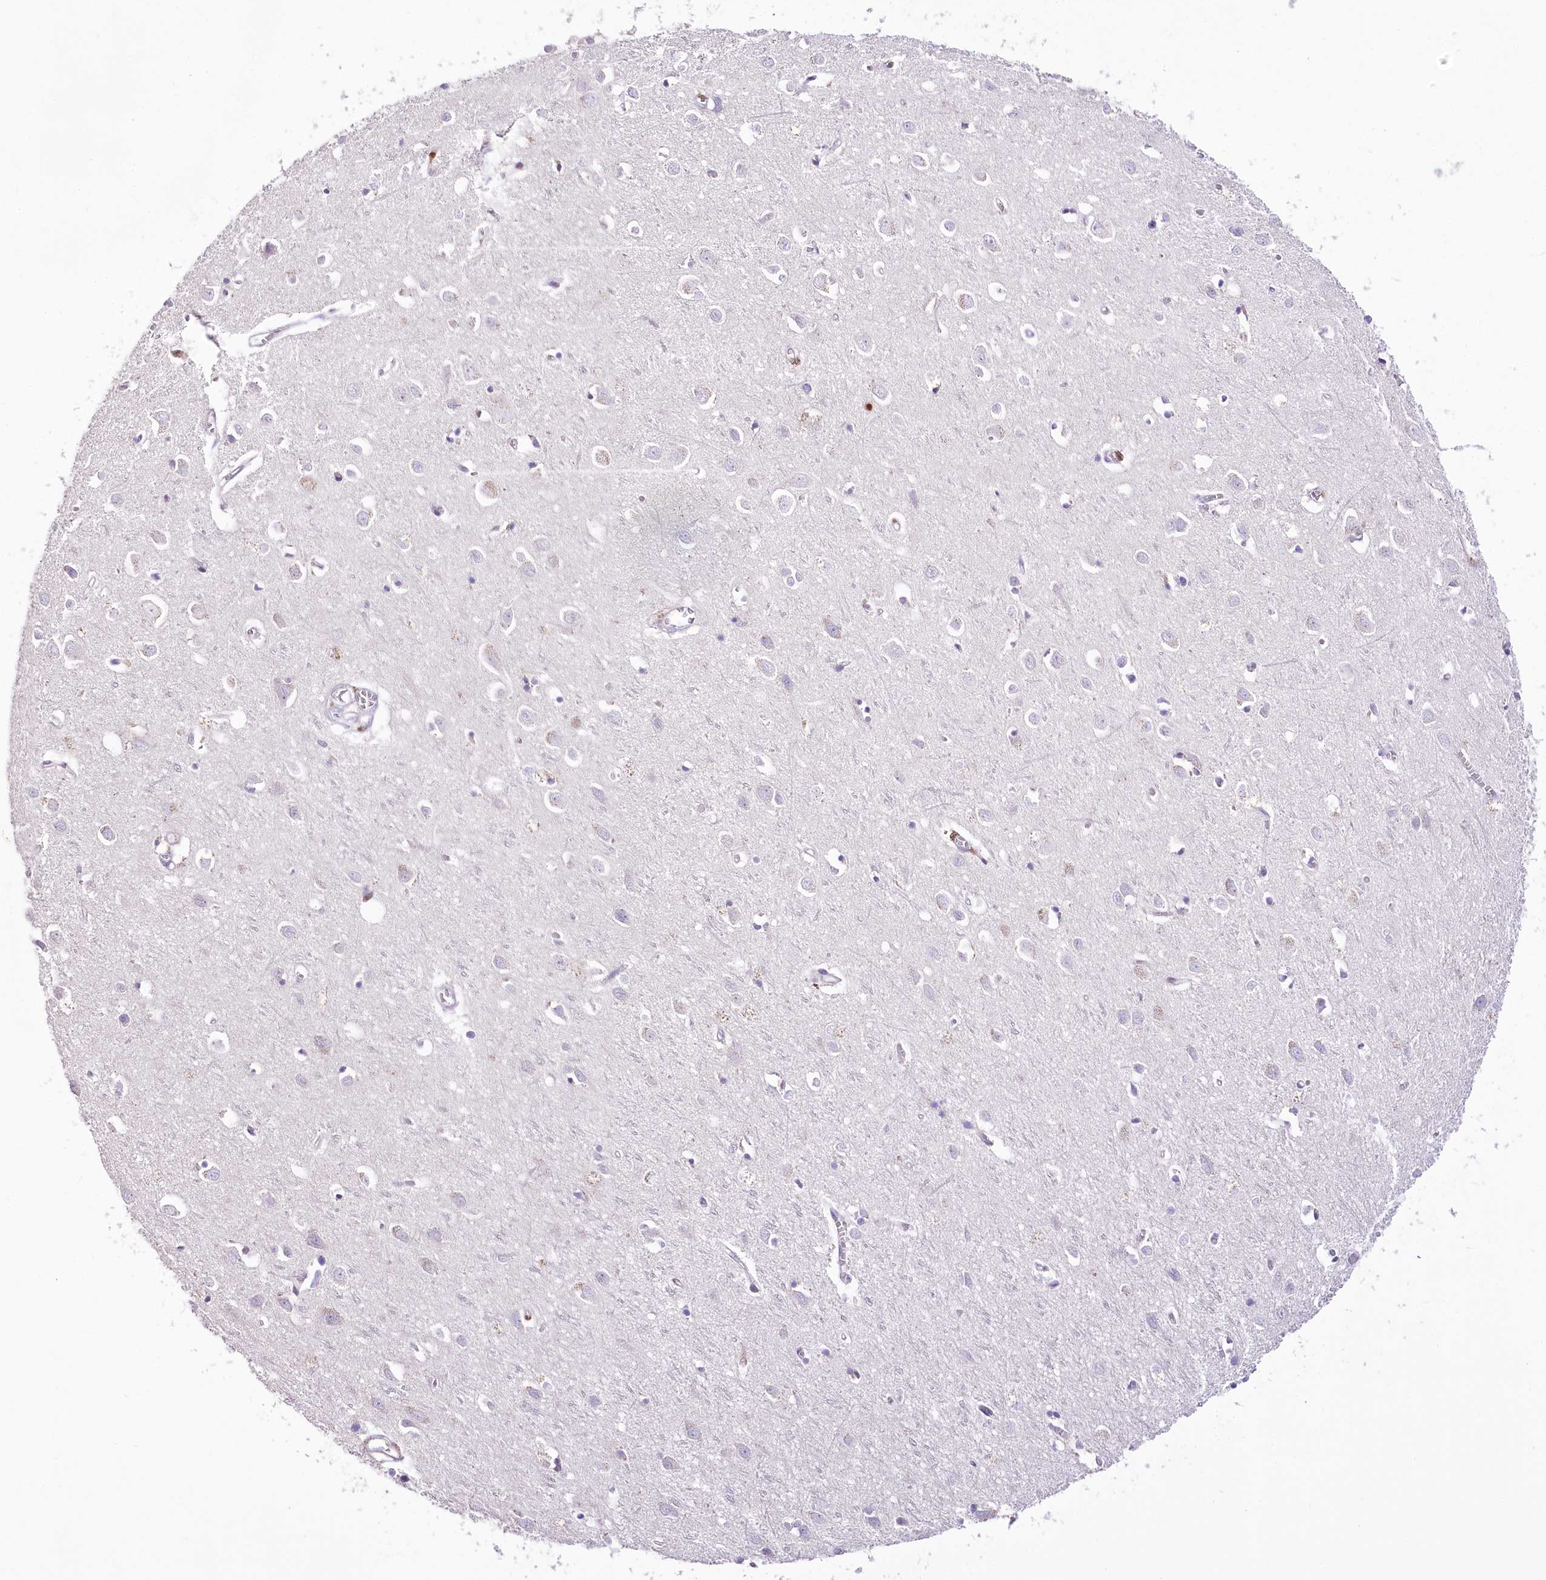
{"staining": {"intensity": "negative", "quantity": "none", "location": "none"}, "tissue": "cerebral cortex", "cell_type": "Endothelial cells", "image_type": "normal", "snomed": [{"axis": "morphology", "description": "Normal tissue, NOS"}, {"axis": "topography", "description": "Cerebral cortex"}], "caption": "This is a histopathology image of immunohistochemistry (IHC) staining of benign cerebral cortex, which shows no expression in endothelial cells. (Stains: DAB immunohistochemistry with hematoxylin counter stain, Microscopy: brightfield microscopy at high magnification).", "gene": "DPYD", "patient": {"sex": "female", "age": 64}}